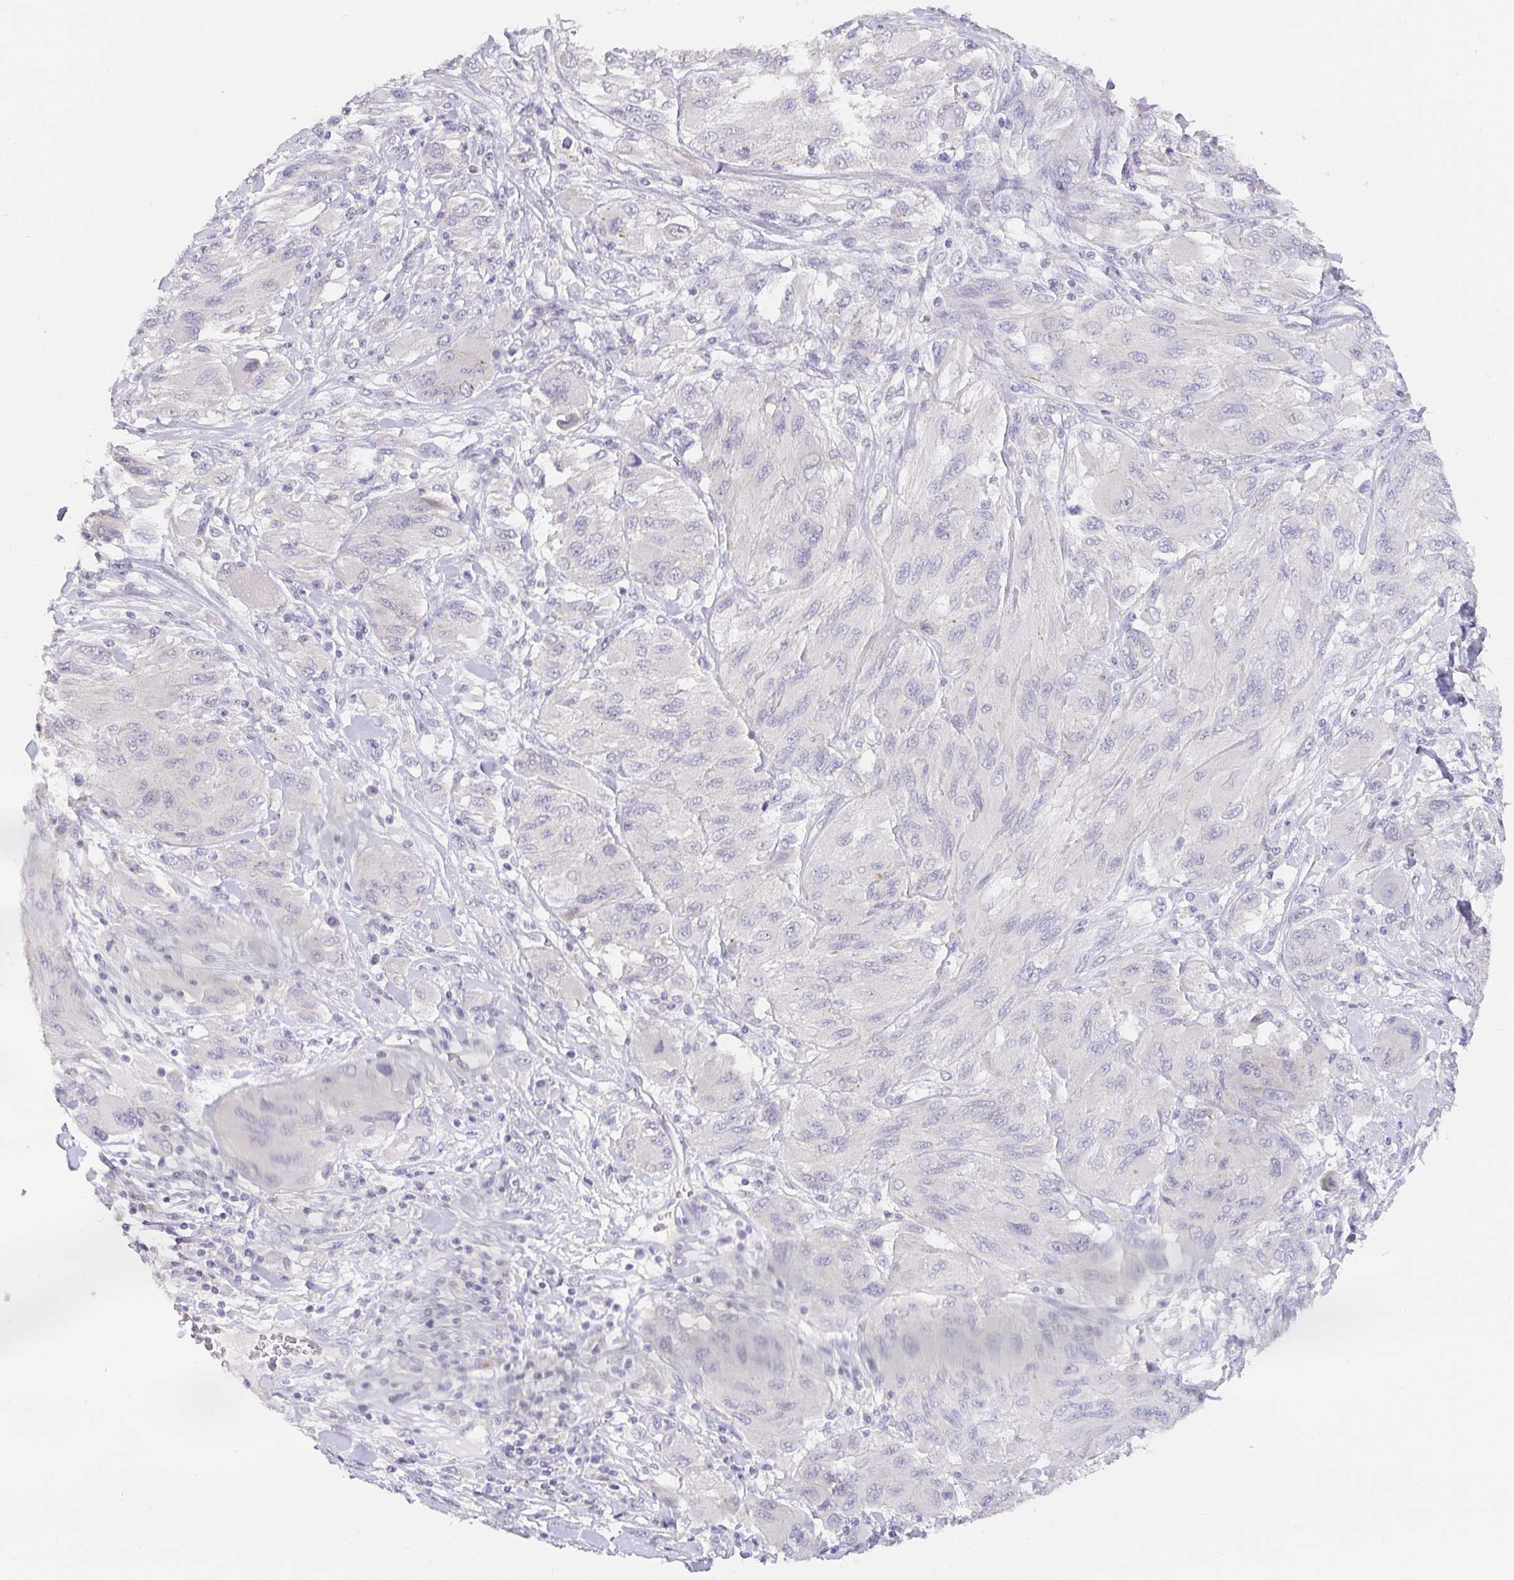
{"staining": {"intensity": "negative", "quantity": "none", "location": "none"}, "tissue": "melanoma", "cell_type": "Tumor cells", "image_type": "cancer", "snomed": [{"axis": "morphology", "description": "Malignant melanoma, NOS"}, {"axis": "topography", "description": "Skin"}], "caption": "Human melanoma stained for a protein using immunohistochemistry (IHC) displays no positivity in tumor cells.", "gene": "PDX1", "patient": {"sex": "female", "age": 91}}